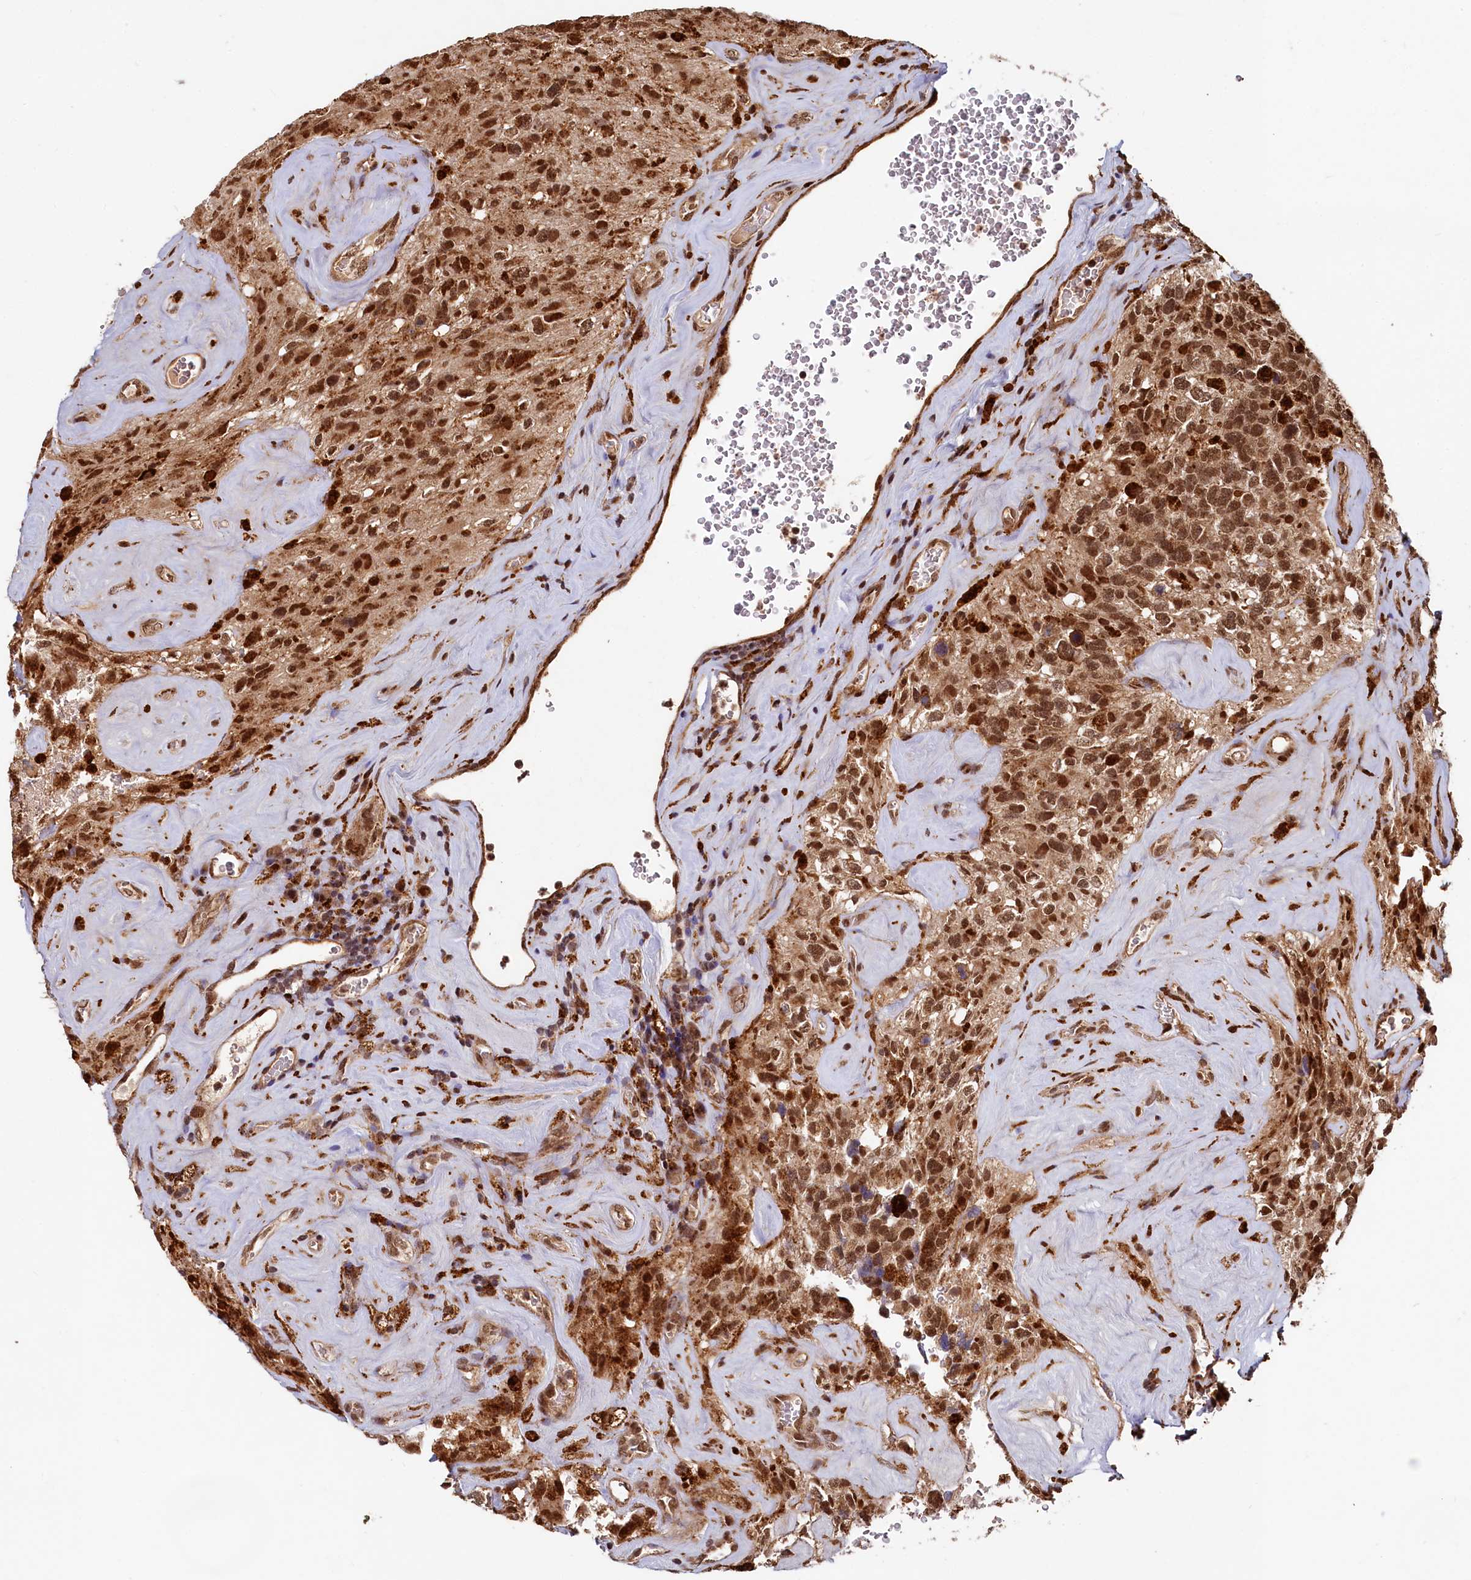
{"staining": {"intensity": "strong", "quantity": ">75%", "location": "nuclear"}, "tissue": "glioma", "cell_type": "Tumor cells", "image_type": "cancer", "snomed": [{"axis": "morphology", "description": "Glioma, malignant, High grade"}, {"axis": "topography", "description": "Brain"}], "caption": "Immunohistochemistry (IHC) of glioma exhibits high levels of strong nuclear expression in approximately >75% of tumor cells. (DAB IHC with brightfield microscopy, high magnification).", "gene": "TRIM23", "patient": {"sex": "male", "age": 69}}